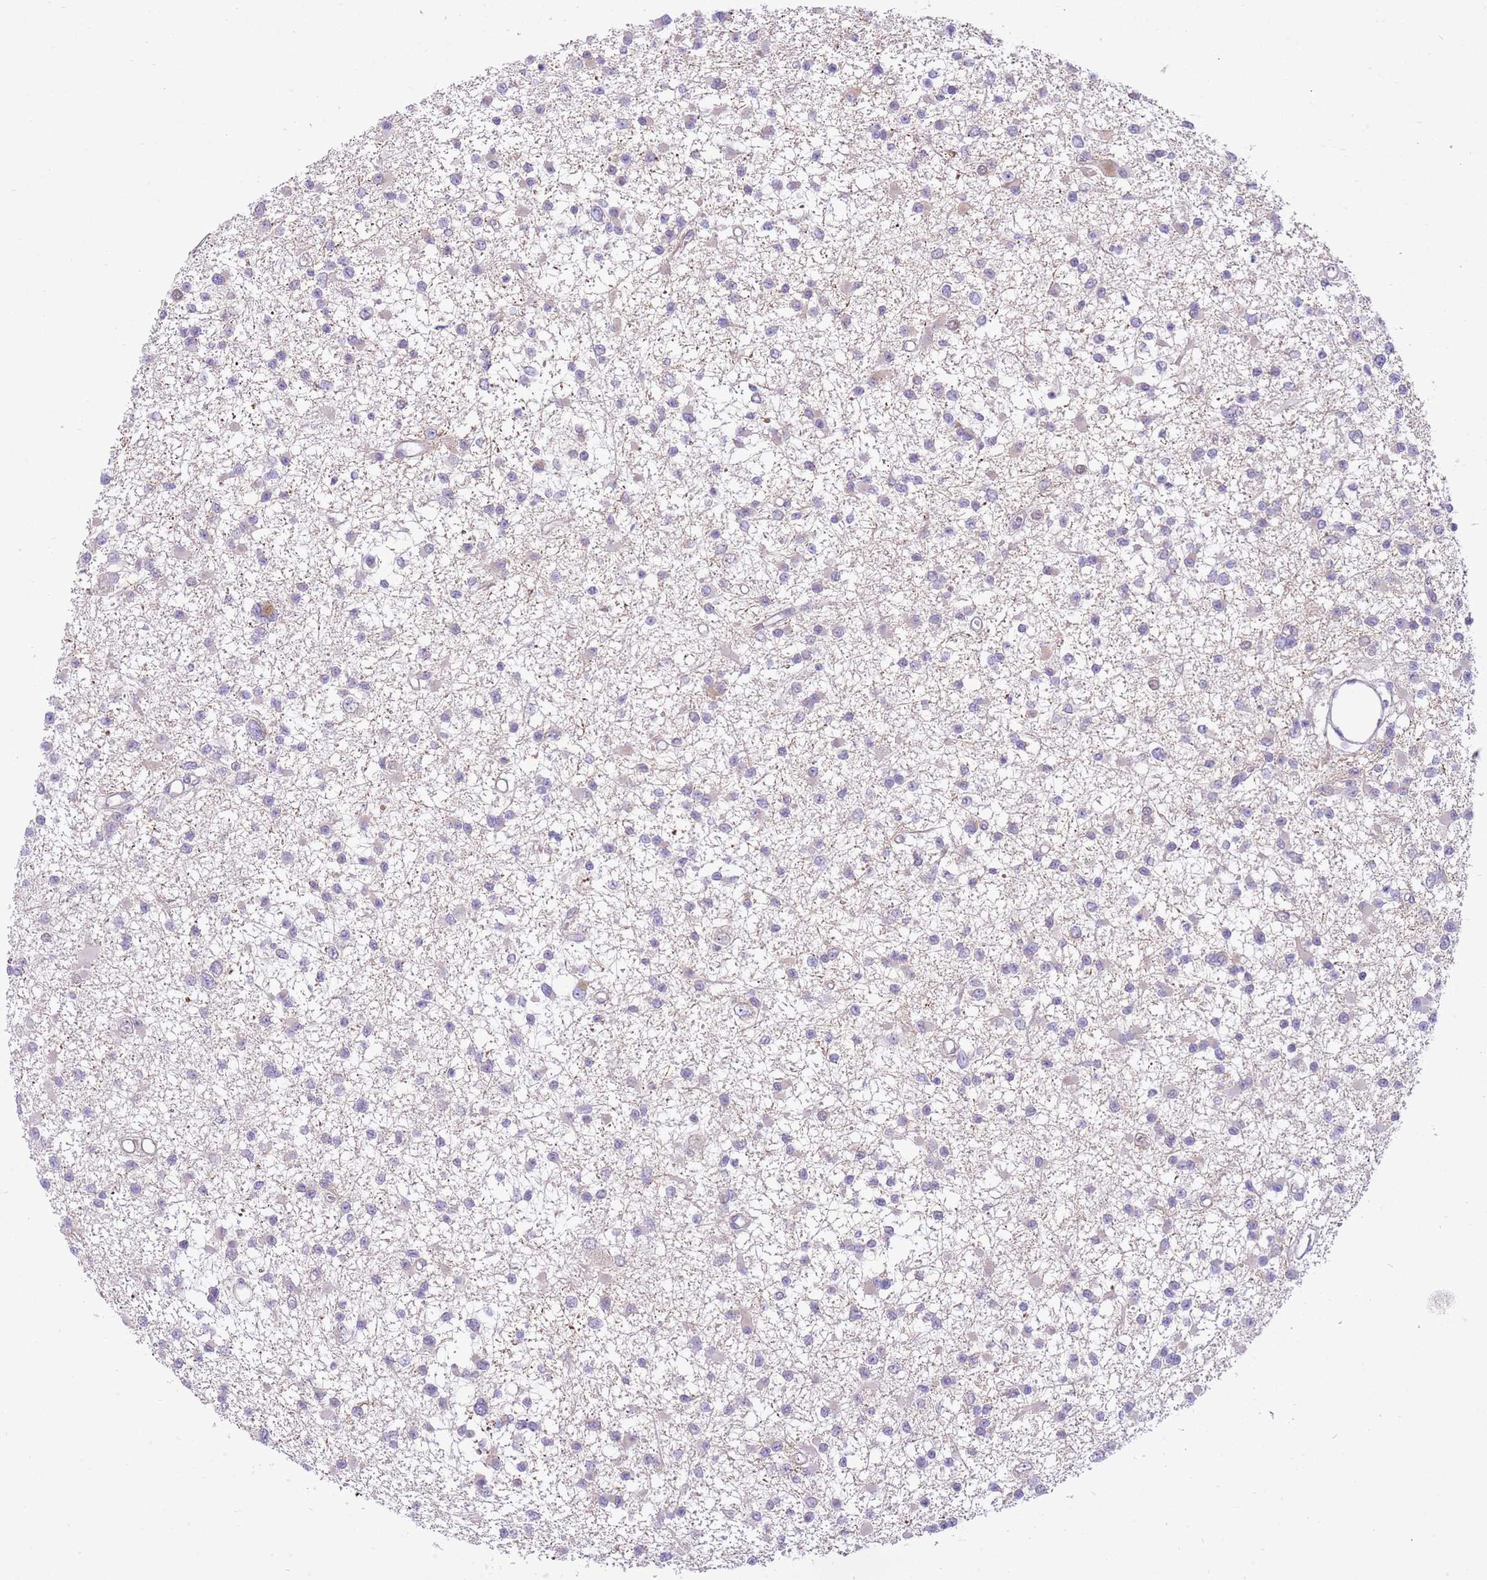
{"staining": {"intensity": "negative", "quantity": "none", "location": "none"}, "tissue": "glioma", "cell_type": "Tumor cells", "image_type": "cancer", "snomed": [{"axis": "morphology", "description": "Glioma, malignant, Low grade"}, {"axis": "topography", "description": "Brain"}], "caption": "There is no significant staining in tumor cells of glioma.", "gene": "ZC4H2", "patient": {"sex": "female", "age": 22}}